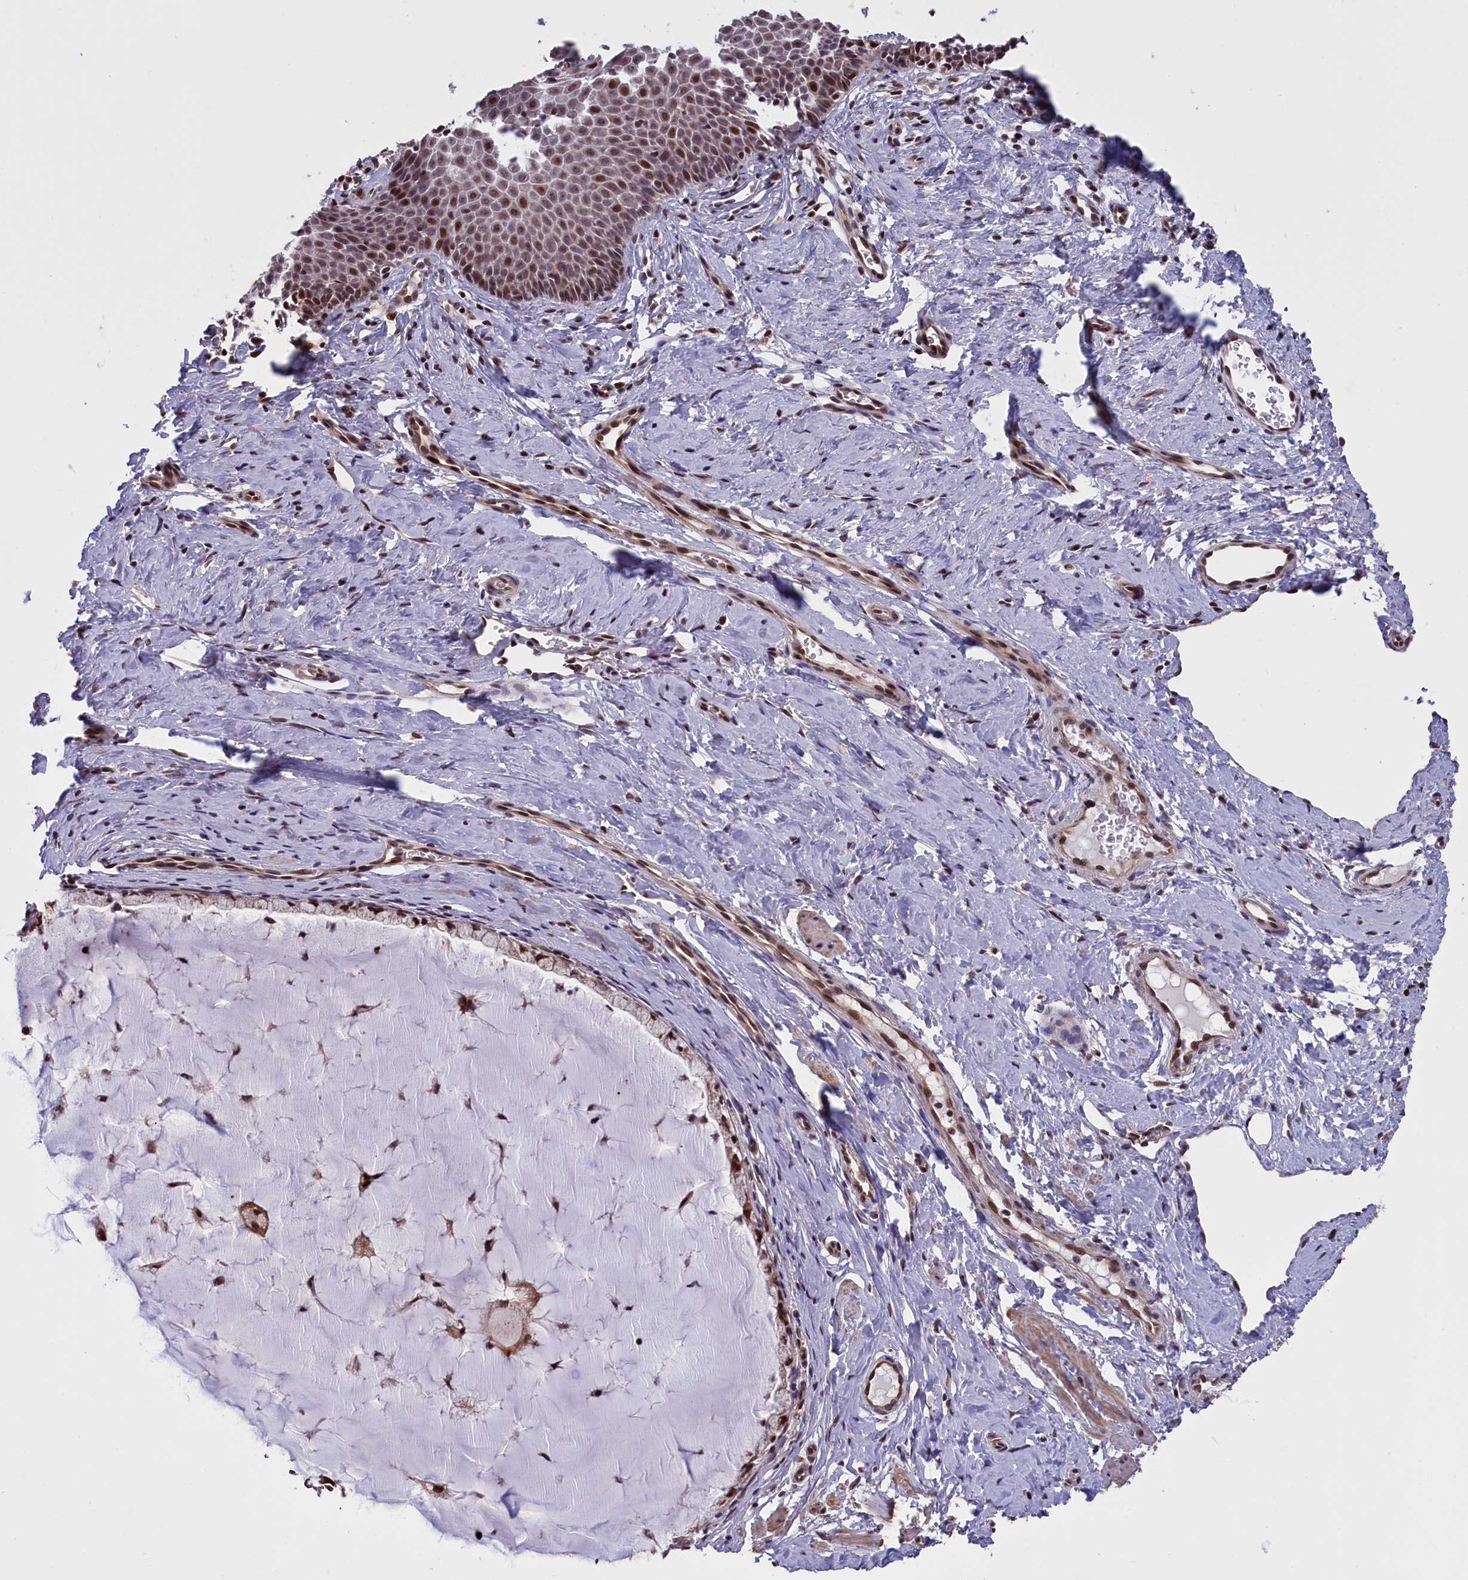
{"staining": {"intensity": "moderate", "quantity": ">75%", "location": "nuclear"}, "tissue": "cervix", "cell_type": "Glandular cells", "image_type": "normal", "snomed": [{"axis": "morphology", "description": "Normal tissue, NOS"}, {"axis": "topography", "description": "Cervix"}], "caption": "Moderate nuclear staining is appreciated in approximately >75% of glandular cells in normal cervix.", "gene": "RELB", "patient": {"sex": "female", "age": 36}}